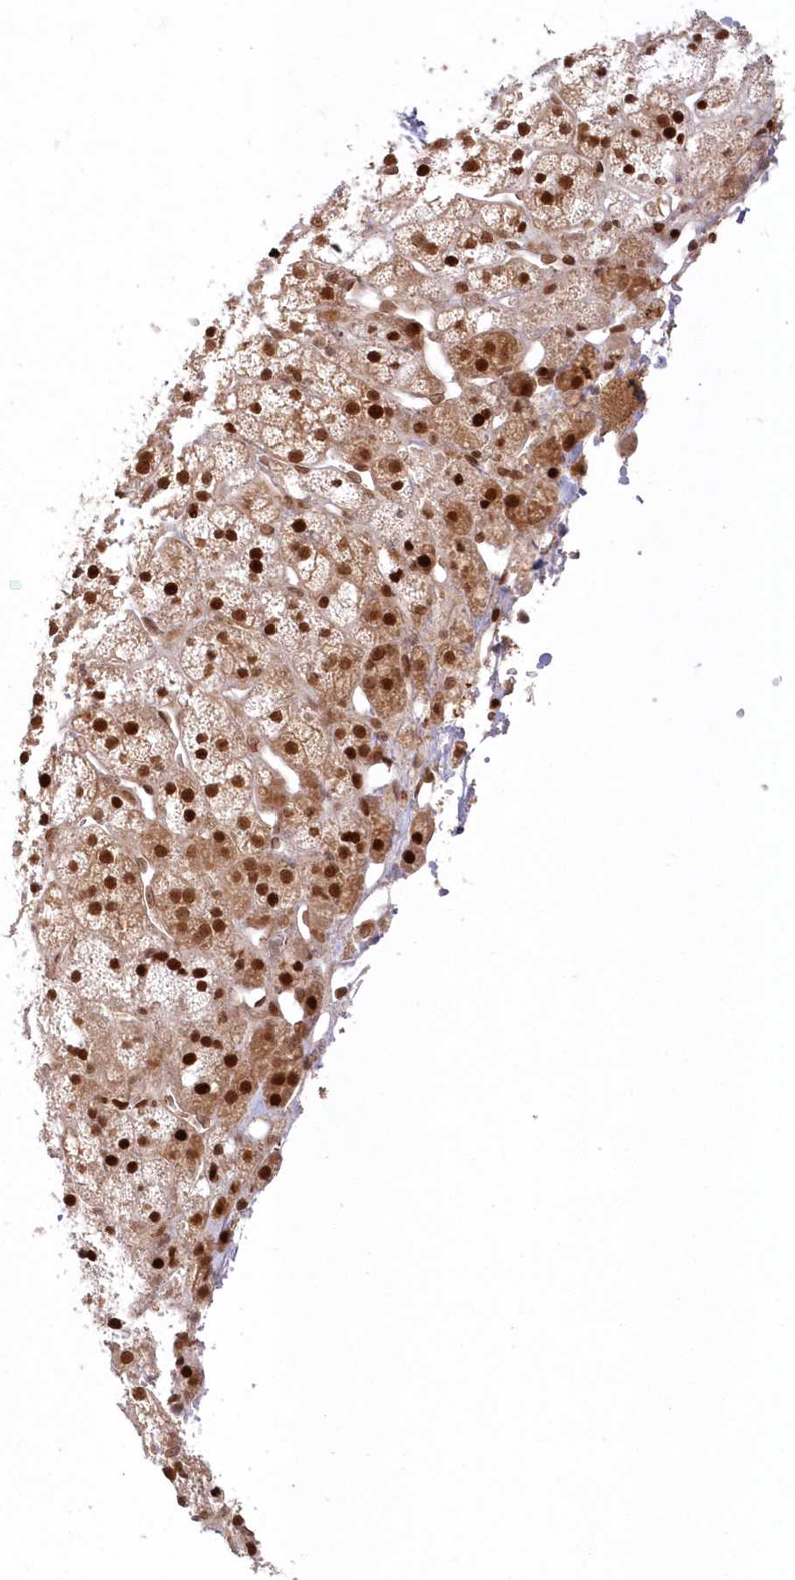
{"staining": {"intensity": "strong", "quantity": ">75%", "location": "cytoplasmic/membranous,nuclear"}, "tissue": "adrenal gland", "cell_type": "Glandular cells", "image_type": "normal", "snomed": [{"axis": "morphology", "description": "Normal tissue, NOS"}, {"axis": "topography", "description": "Adrenal gland"}], "caption": "The histopathology image demonstrates immunohistochemical staining of normal adrenal gland. There is strong cytoplasmic/membranous,nuclear positivity is appreciated in approximately >75% of glandular cells. (DAB (3,3'-diaminobenzidine) IHC with brightfield microscopy, high magnification).", "gene": "TOGARAM2", "patient": {"sex": "male", "age": 56}}